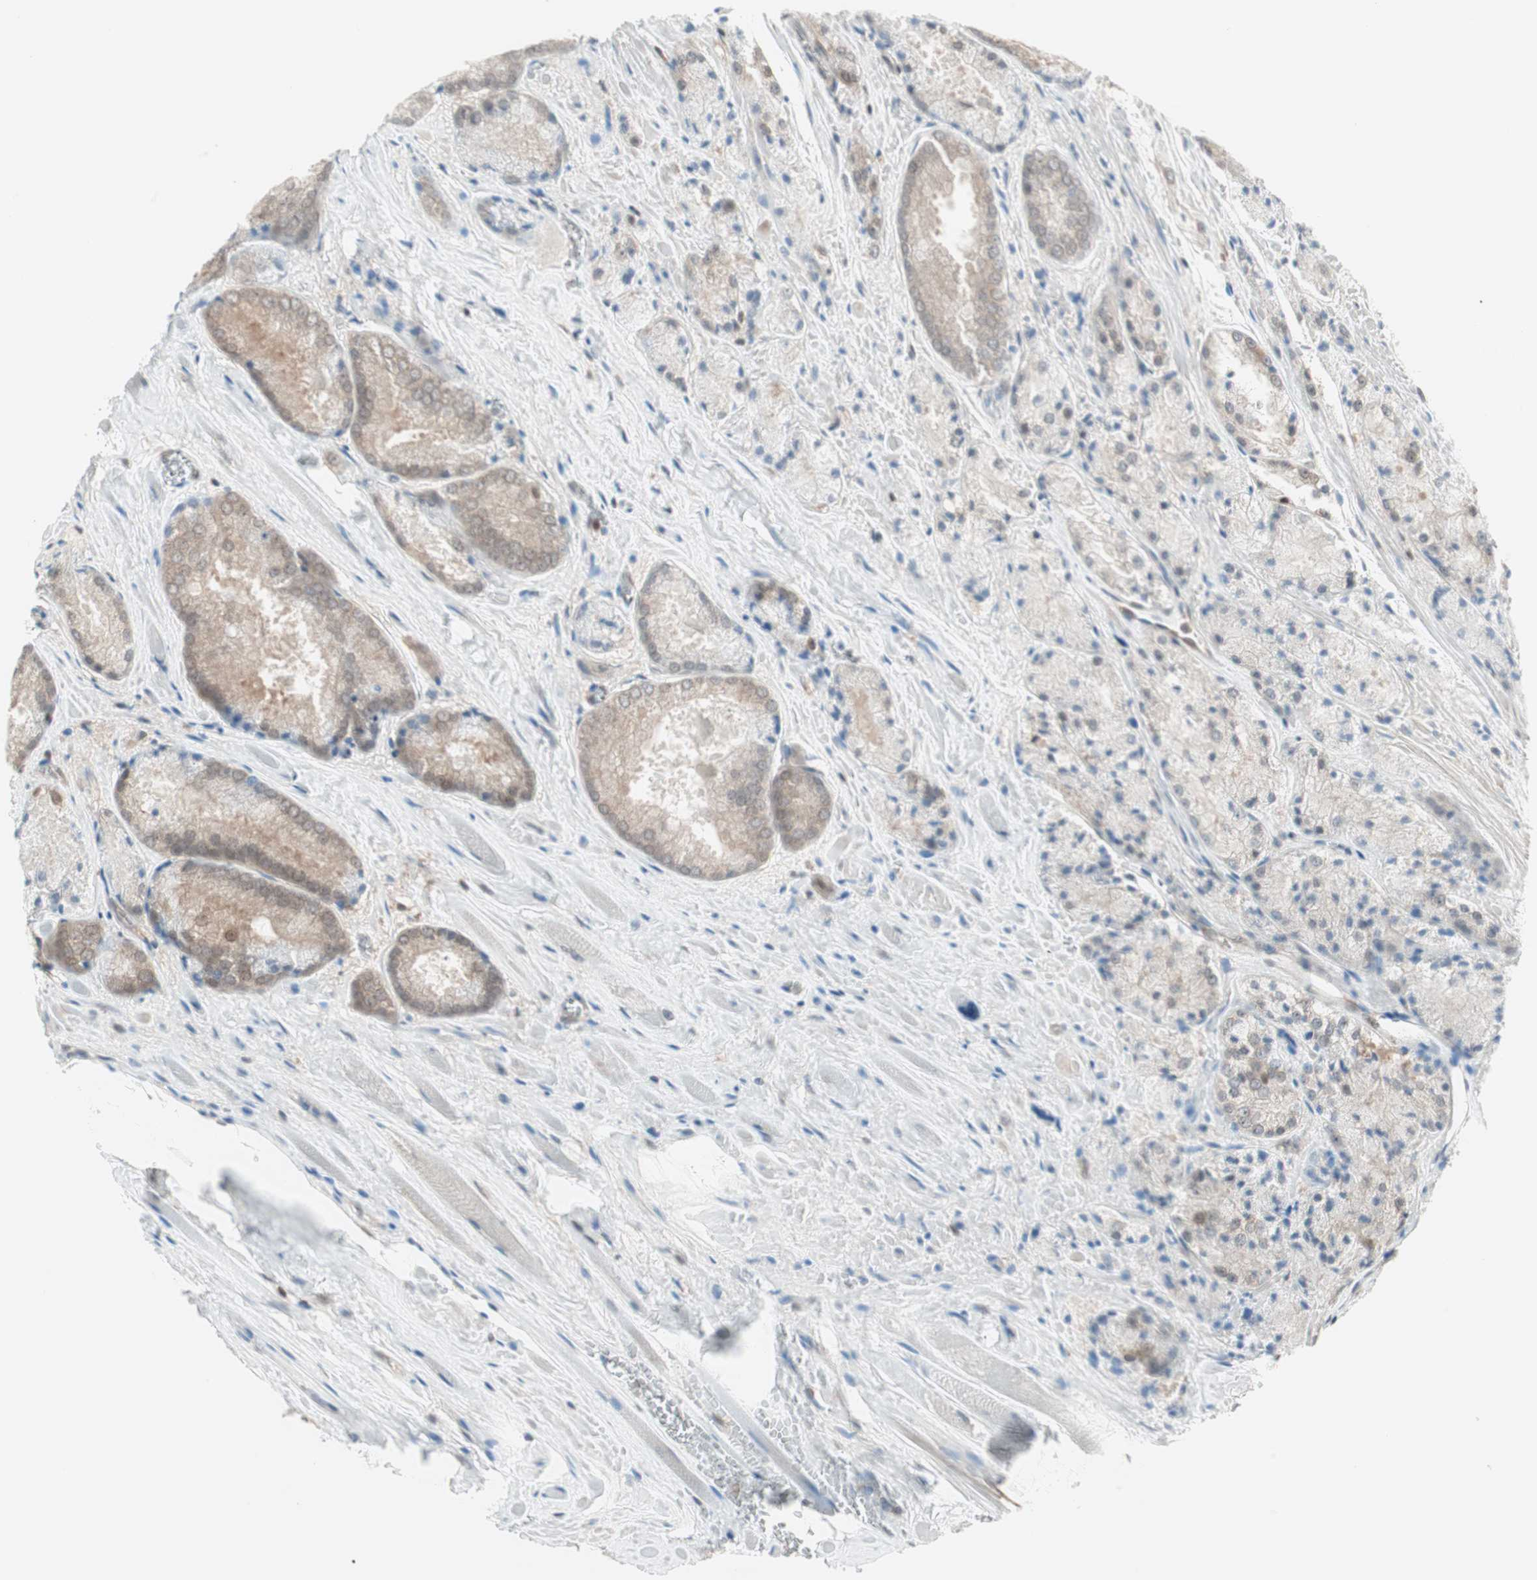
{"staining": {"intensity": "weak", "quantity": "25%-75%", "location": "cytoplasmic/membranous"}, "tissue": "prostate cancer", "cell_type": "Tumor cells", "image_type": "cancer", "snomed": [{"axis": "morphology", "description": "Adenocarcinoma, Low grade"}, {"axis": "topography", "description": "Prostate"}], "caption": "Prostate cancer (adenocarcinoma (low-grade)) stained with DAB IHC demonstrates low levels of weak cytoplasmic/membranous staining in approximately 25%-75% of tumor cells. (Stains: DAB in brown, nuclei in blue, Microscopy: brightfield microscopy at high magnification).", "gene": "UBE2I", "patient": {"sex": "male", "age": 64}}